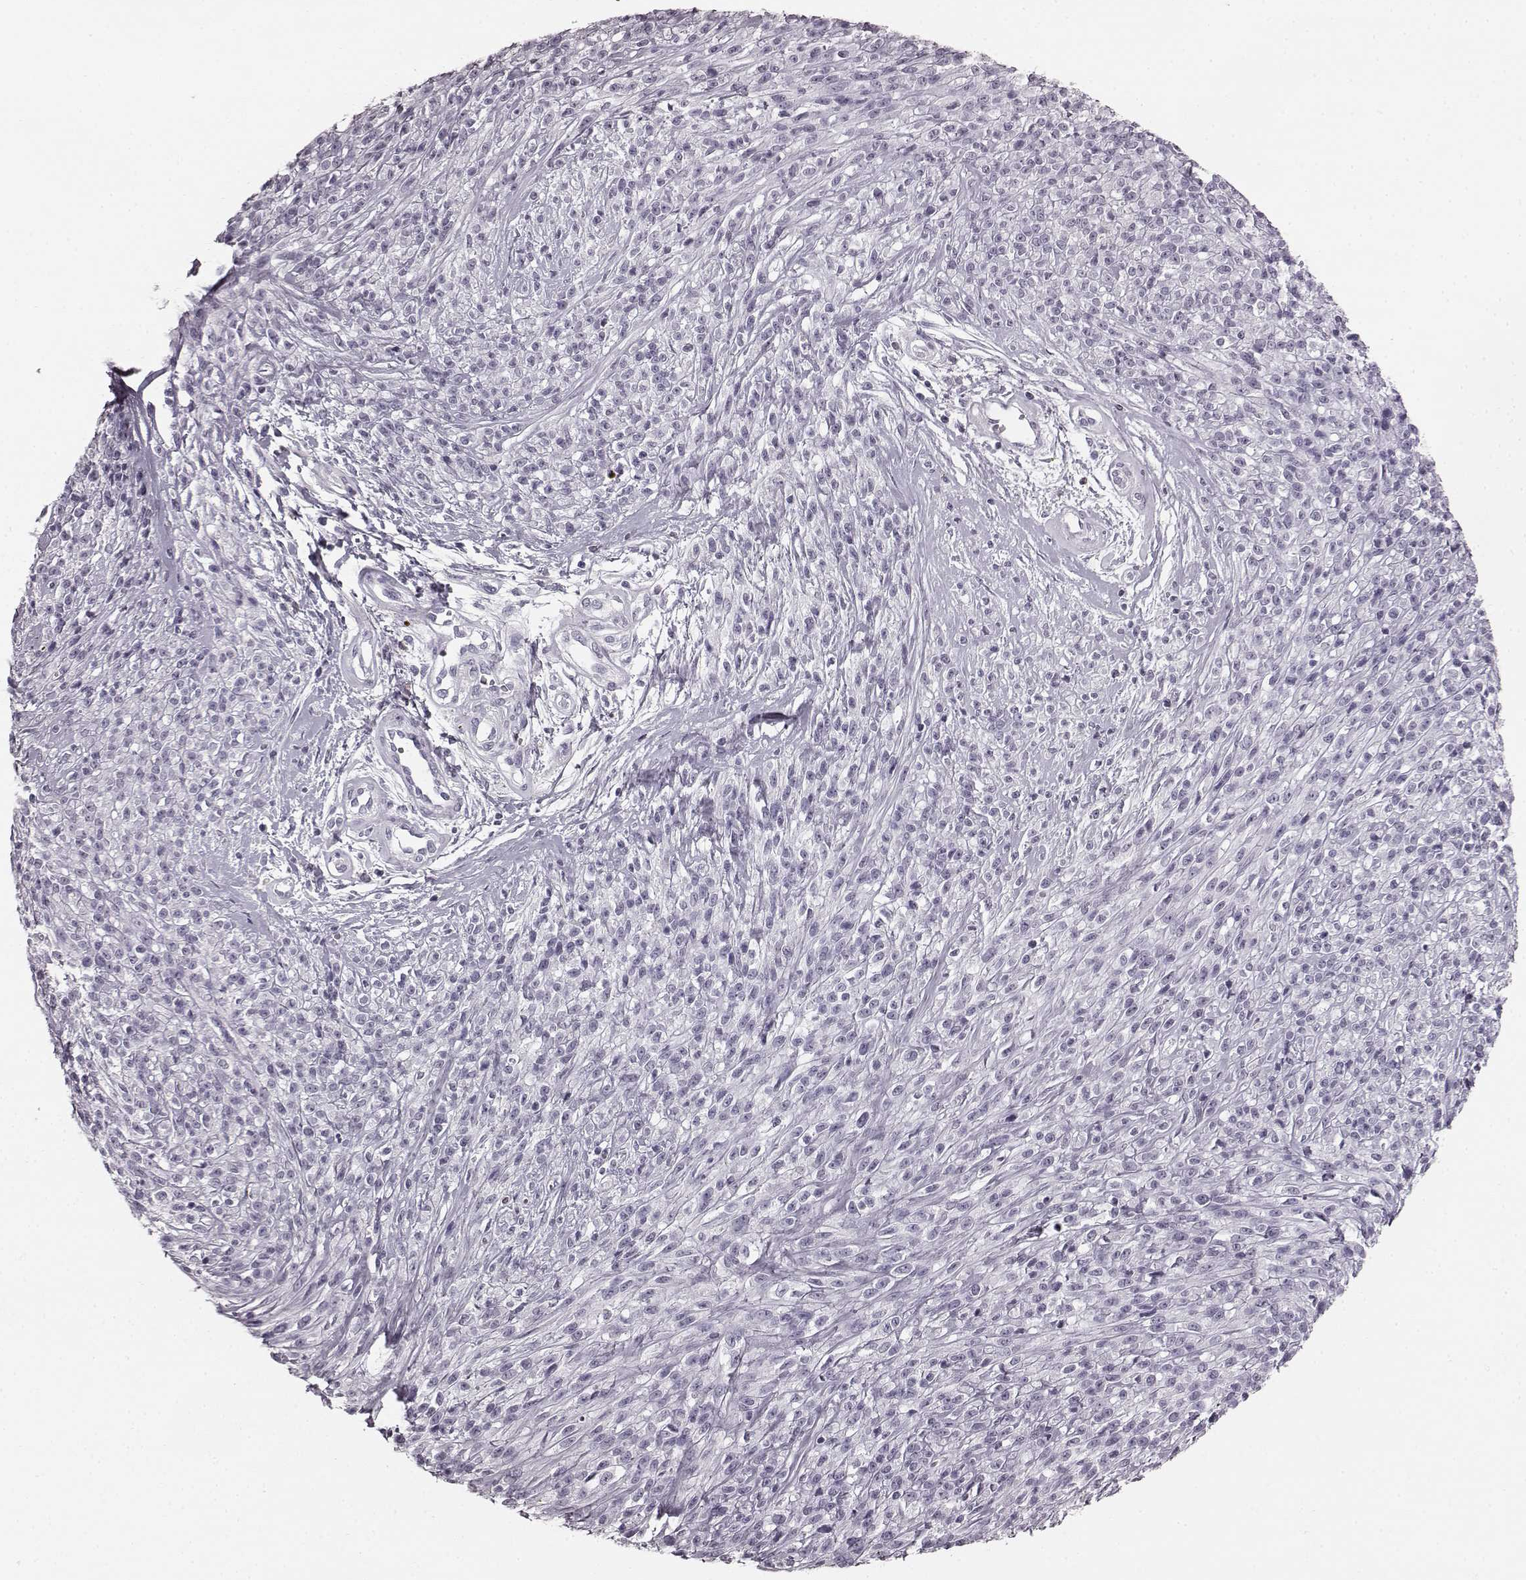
{"staining": {"intensity": "negative", "quantity": "none", "location": "none"}, "tissue": "melanoma", "cell_type": "Tumor cells", "image_type": "cancer", "snomed": [{"axis": "morphology", "description": "Malignant melanoma, NOS"}, {"axis": "topography", "description": "Skin"}, {"axis": "topography", "description": "Skin of trunk"}], "caption": "DAB (3,3'-diaminobenzidine) immunohistochemical staining of melanoma demonstrates no significant expression in tumor cells.", "gene": "TMPRSS15", "patient": {"sex": "male", "age": 74}}